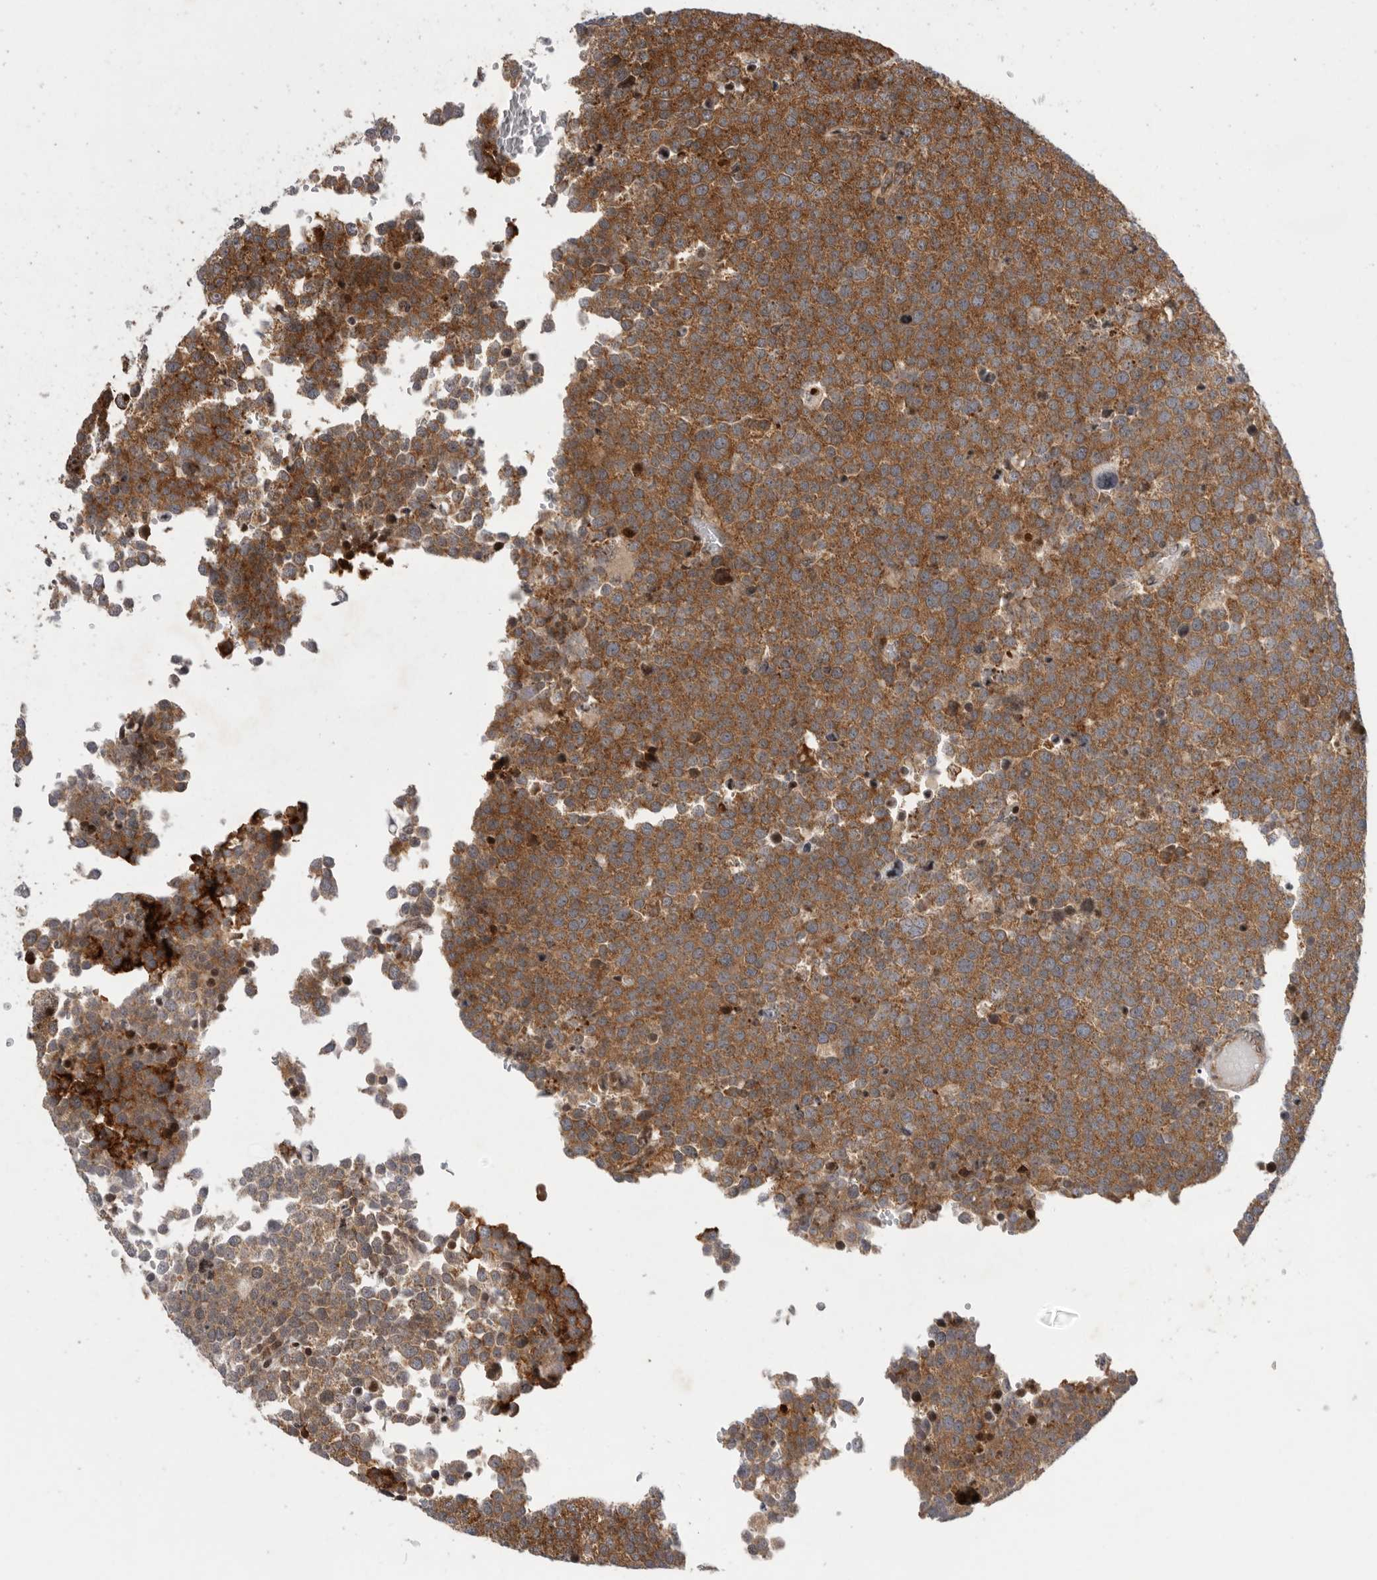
{"staining": {"intensity": "strong", "quantity": ">75%", "location": "cytoplasmic/membranous"}, "tissue": "testis cancer", "cell_type": "Tumor cells", "image_type": "cancer", "snomed": [{"axis": "morphology", "description": "Seminoma, NOS"}, {"axis": "topography", "description": "Testis"}], "caption": "A histopathology image of testis cancer (seminoma) stained for a protein exhibits strong cytoplasmic/membranous brown staining in tumor cells. (DAB (3,3'-diaminobenzidine) IHC with brightfield microscopy, high magnification).", "gene": "FZD3", "patient": {"sex": "male", "age": 71}}